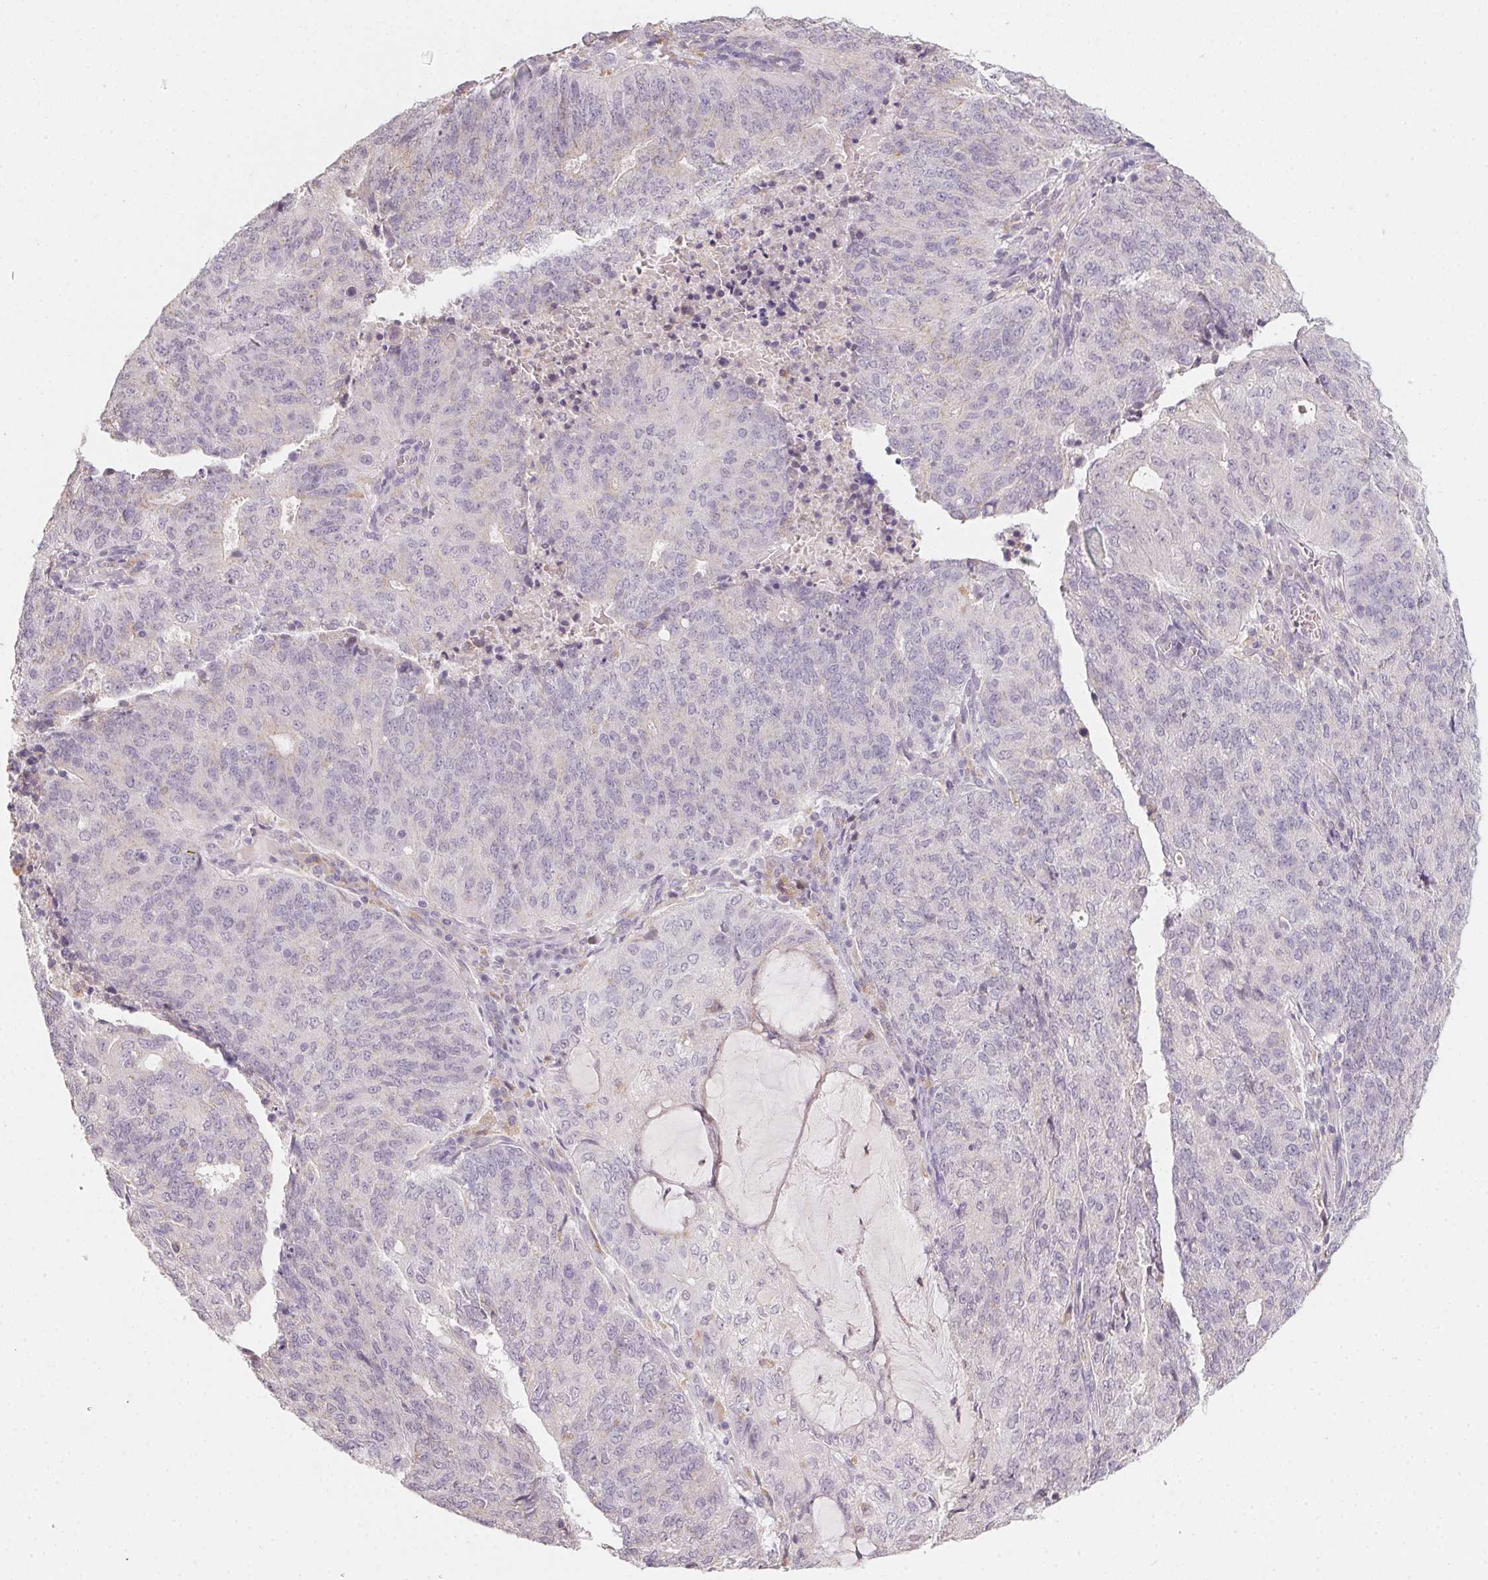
{"staining": {"intensity": "negative", "quantity": "none", "location": "none"}, "tissue": "endometrial cancer", "cell_type": "Tumor cells", "image_type": "cancer", "snomed": [{"axis": "morphology", "description": "Adenocarcinoma, NOS"}, {"axis": "topography", "description": "Endometrium"}], "caption": "Tumor cells are negative for brown protein staining in endometrial cancer.", "gene": "SLC6A18", "patient": {"sex": "female", "age": 82}}